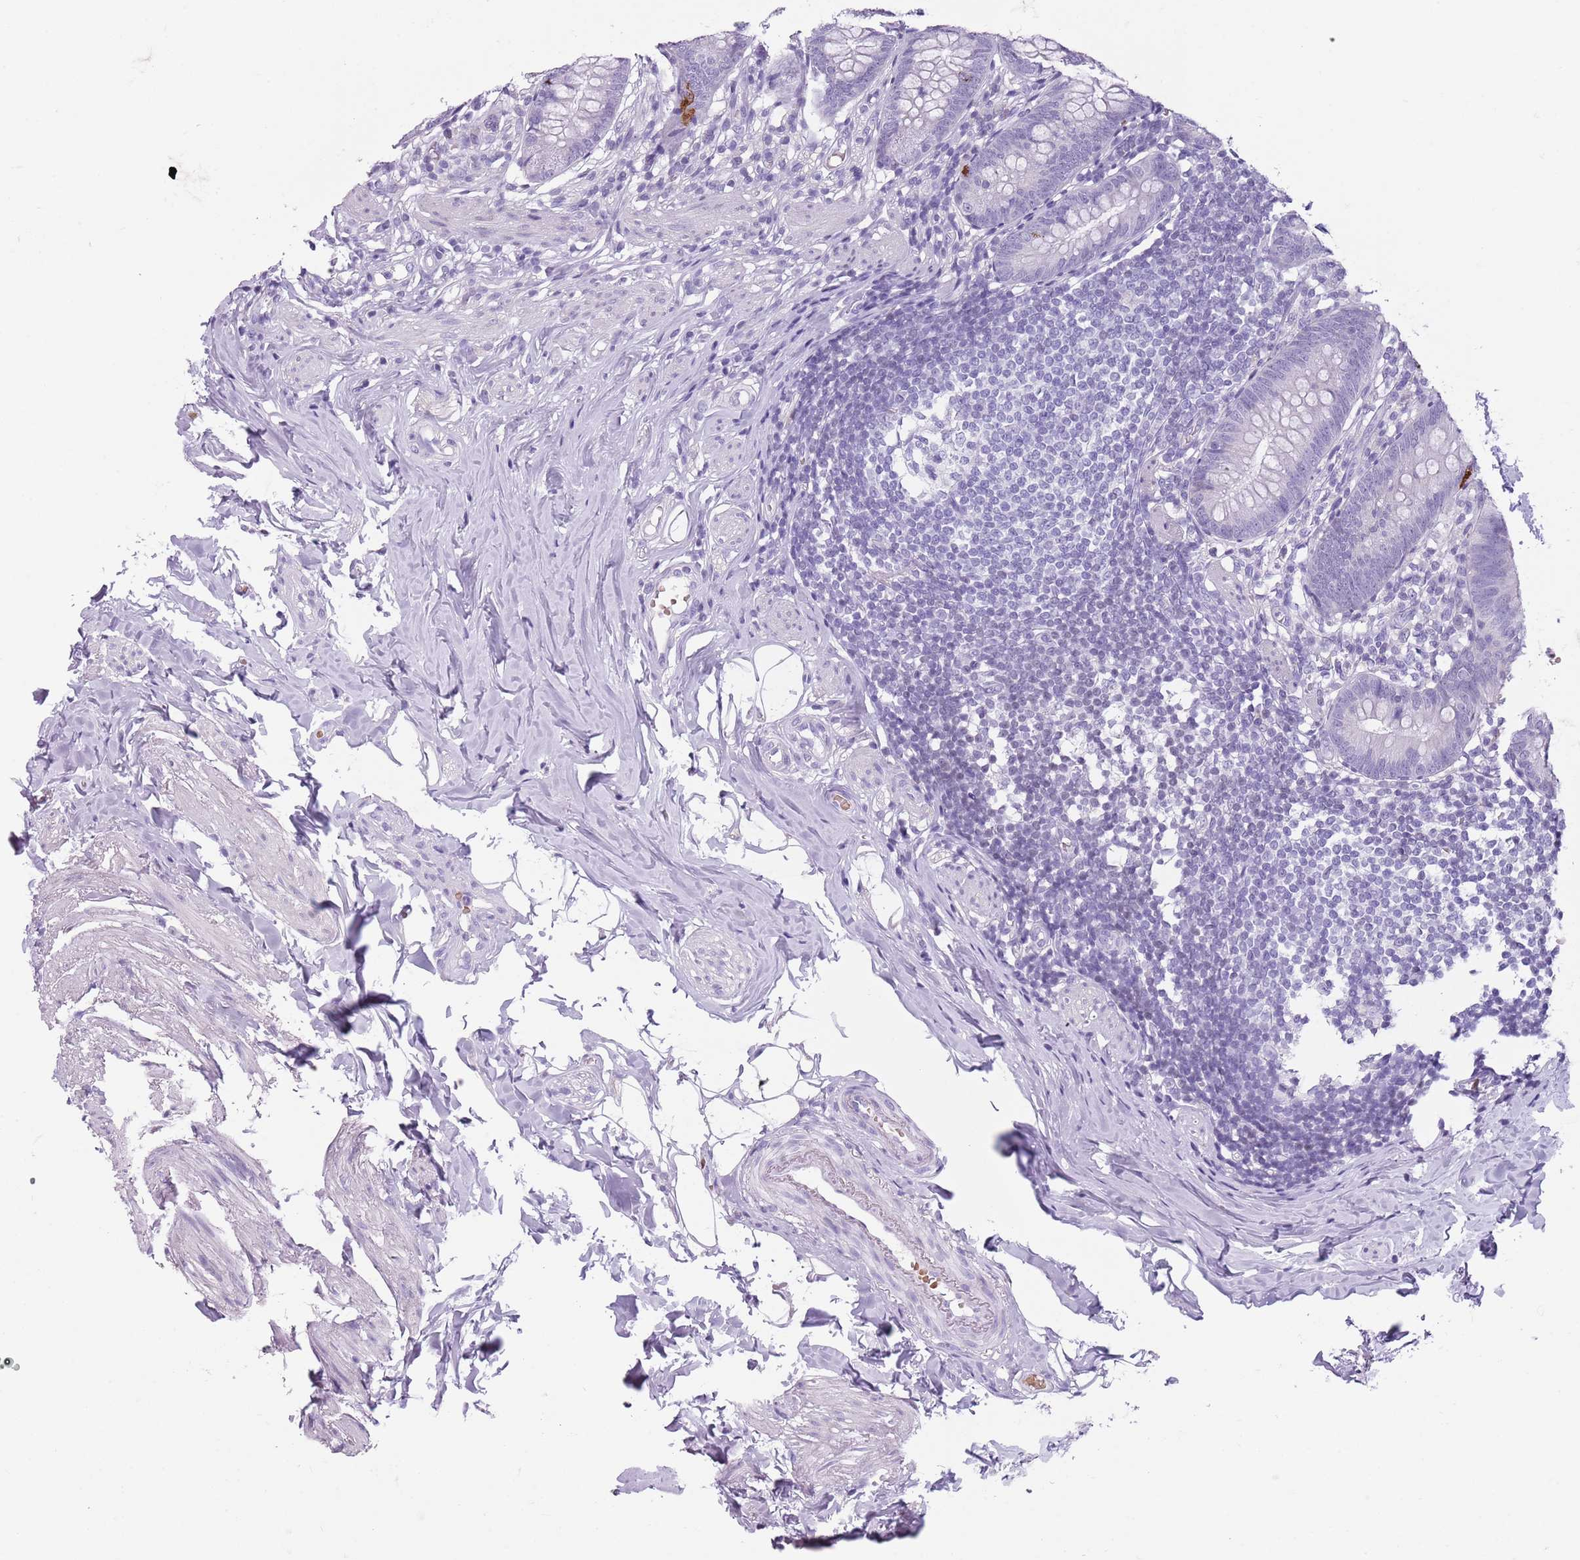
{"staining": {"intensity": "negative", "quantity": "none", "location": "none"}, "tissue": "appendix", "cell_type": "Glandular cells", "image_type": "normal", "snomed": [{"axis": "morphology", "description": "Normal tissue, NOS"}, {"axis": "topography", "description": "Appendix"}], "caption": "The immunohistochemistry histopathology image has no significant expression in glandular cells of appendix.", "gene": "SPESP1", "patient": {"sex": "female", "age": 62}}